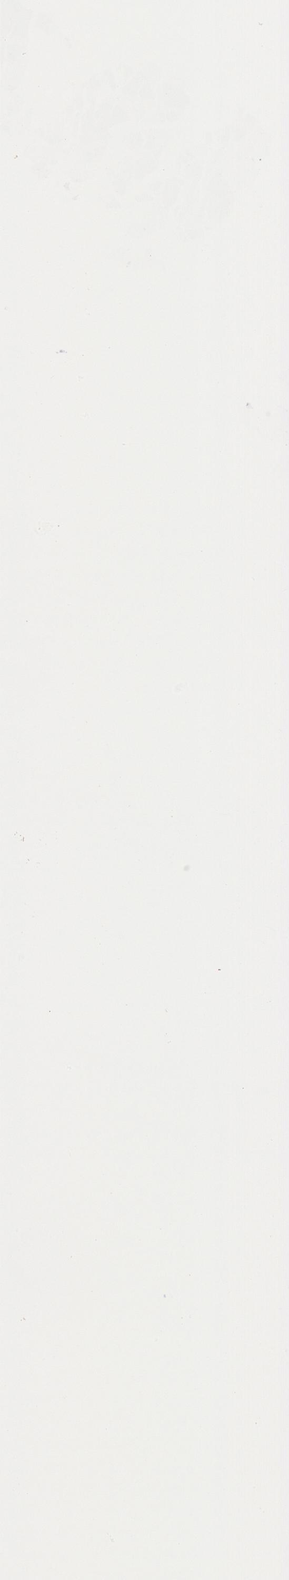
{"staining": {"intensity": "weak", "quantity": "25%-75%", "location": "cytoplasmic/membranous"}, "tissue": "endometrium", "cell_type": "Cells in endometrial stroma", "image_type": "normal", "snomed": [{"axis": "morphology", "description": "Normal tissue, NOS"}, {"axis": "topography", "description": "Endometrium"}], "caption": "About 25%-75% of cells in endometrial stroma in benign endometrium display weak cytoplasmic/membranous protein expression as visualized by brown immunohistochemical staining.", "gene": "USP14", "patient": {"sex": "female", "age": 61}}